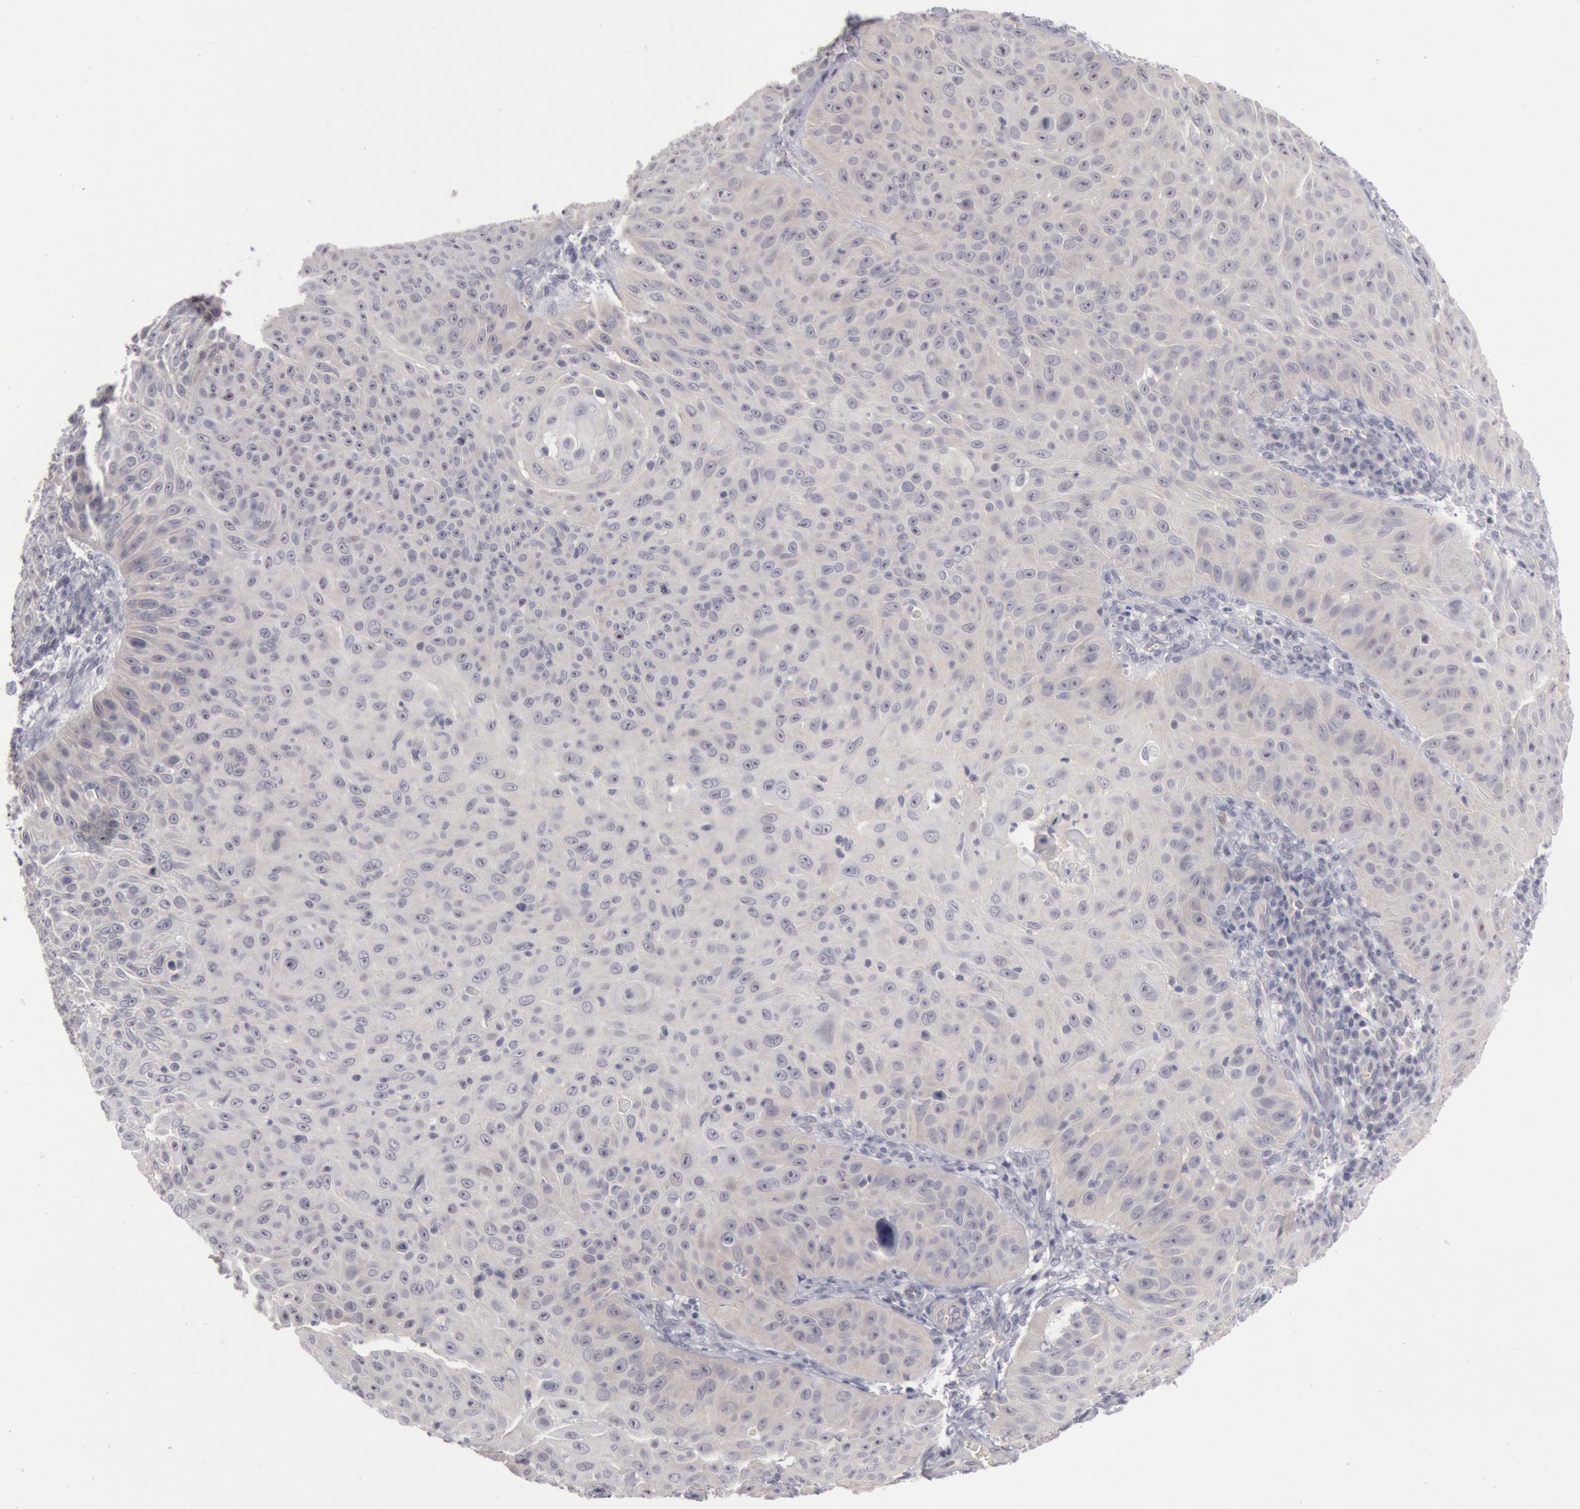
{"staining": {"intensity": "negative", "quantity": "none", "location": "none"}, "tissue": "skin cancer", "cell_type": "Tumor cells", "image_type": "cancer", "snomed": [{"axis": "morphology", "description": "Squamous cell carcinoma, NOS"}, {"axis": "topography", "description": "Skin"}], "caption": "Immunohistochemistry photomicrograph of neoplastic tissue: squamous cell carcinoma (skin) stained with DAB displays no significant protein expression in tumor cells.", "gene": "JOSD1", "patient": {"sex": "male", "age": 82}}